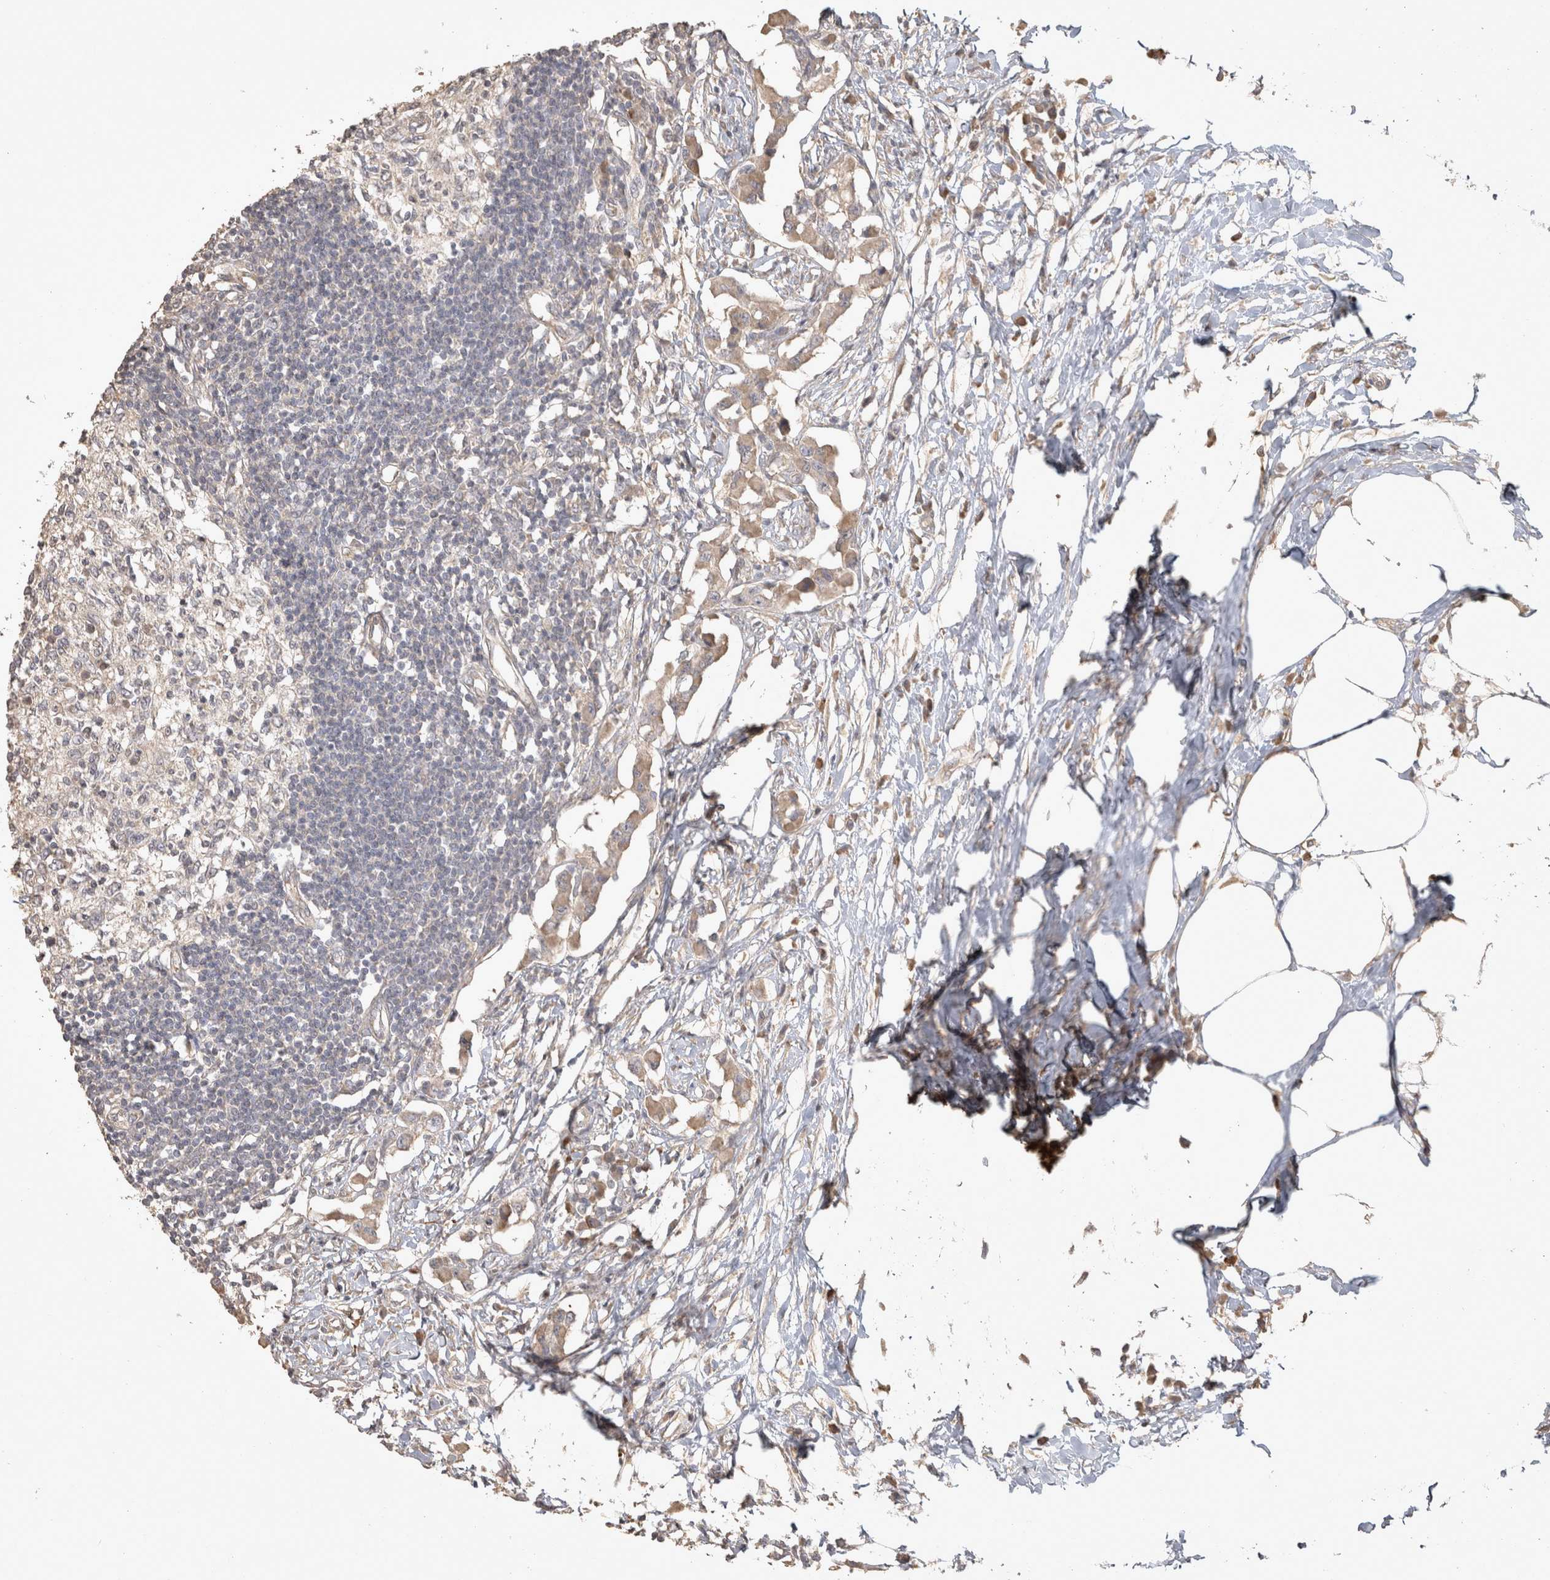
{"staining": {"intensity": "negative", "quantity": "none", "location": "none"}, "tissue": "lymph node", "cell_type": "Germinal center cells", "image_type": "normal", "snomed": [{"axis": "morphology", "description": "Normal tissue, NOS"}, {"axis": "morphology", "description": "Malignant melanoma, Metastatic site"}, {"axis": "topography", "description": "Lymph node"}], "caption": "Human lymph node stained for a protein using IHC reveals no expression in germinal center cells.", "gene": "OSTN", "patient": {"sex": "male", "age": 41}}